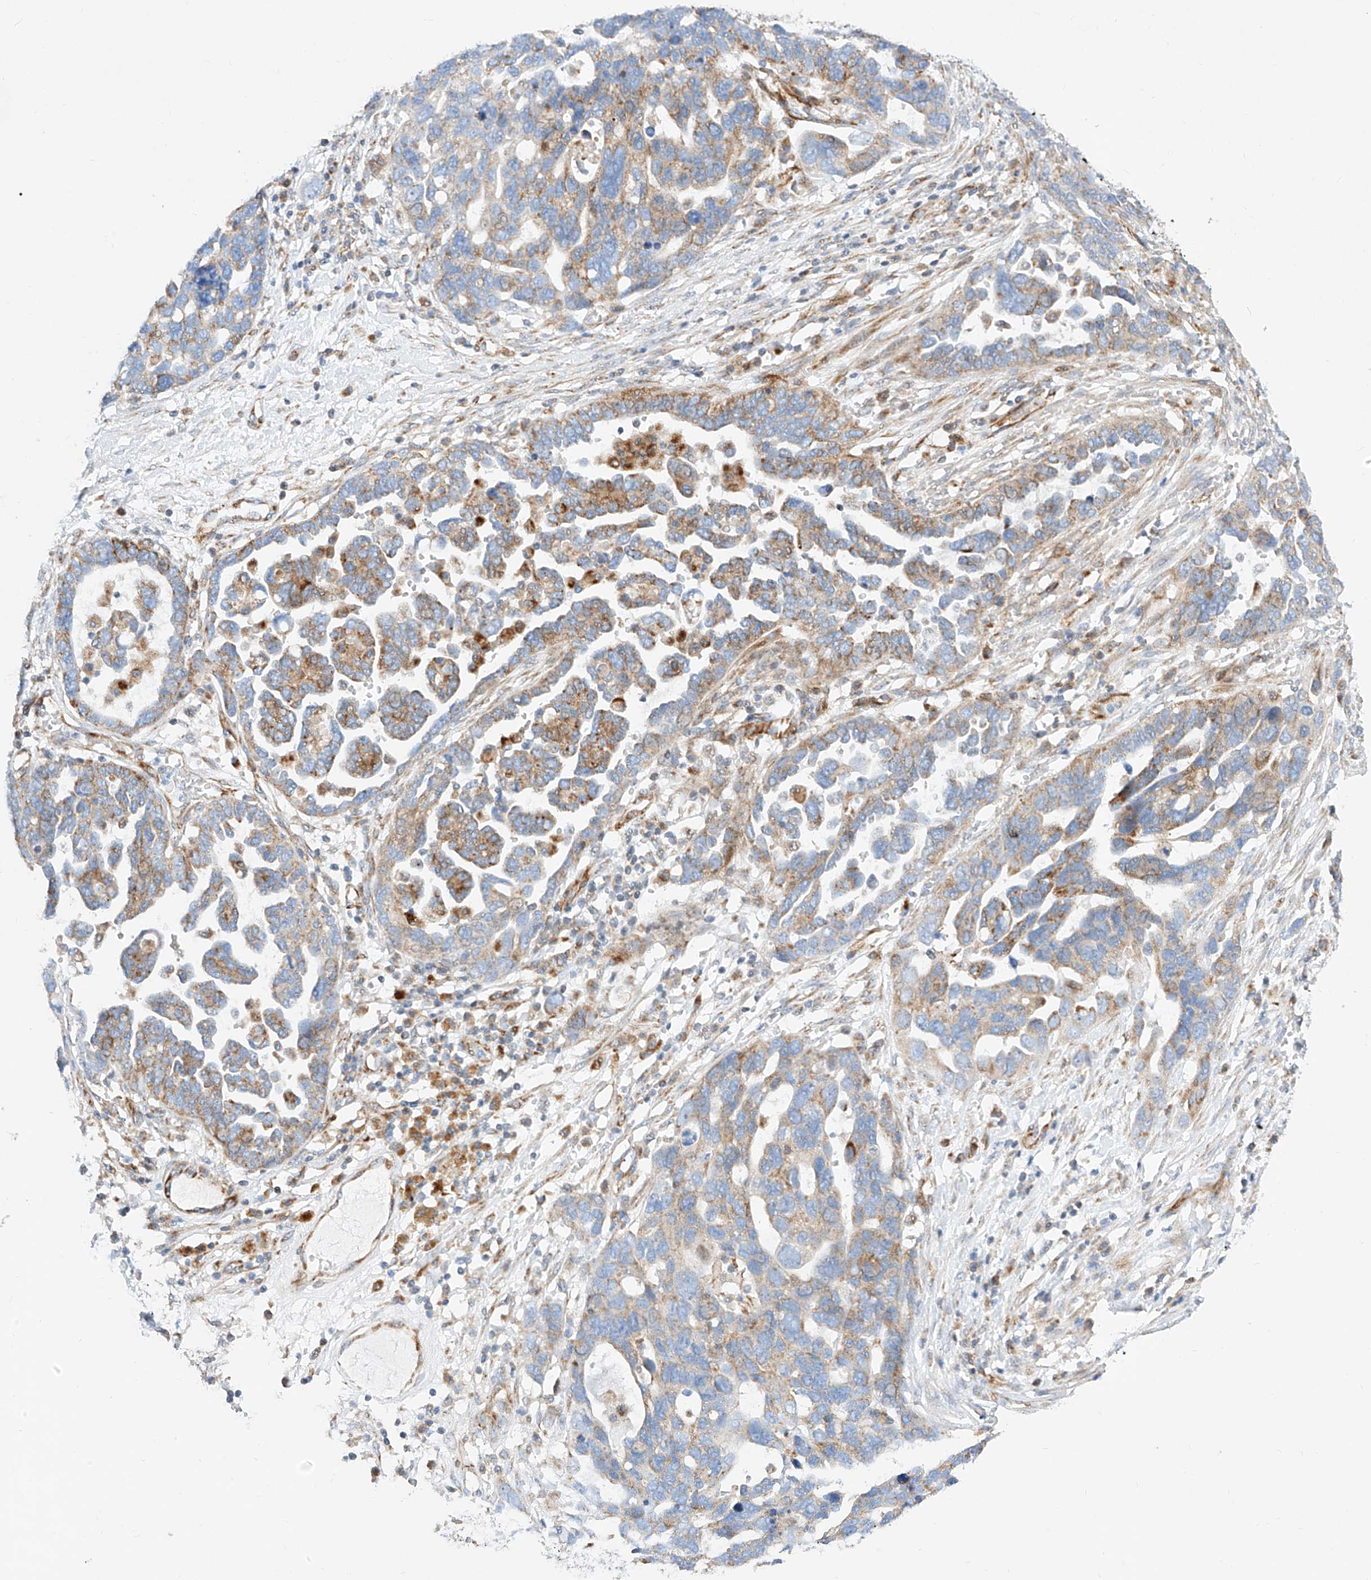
{"staining": {"intensity": "moderate", "quantity": "25%-75%", "location": "cytoplasmic/membranous"}, "tissue": "ovarian cancer", "cell_type": "Tumor cells", "image_type": "cancer", "snomed": [{"axis": "morphology", "description": "Cystadenocarcinoma, serous, NOS"}, {"axis": "topography", "description": "Ovary"}], "caption": "Ovarian serous cystadenocarcinoma stained with a brown dye exhibits moderate cytoplasmic/membranous positive positivity in approximately 25%-75% of tumor cells.", "gene": "CST9", "patient": {"sex": "female", "age": 54}}